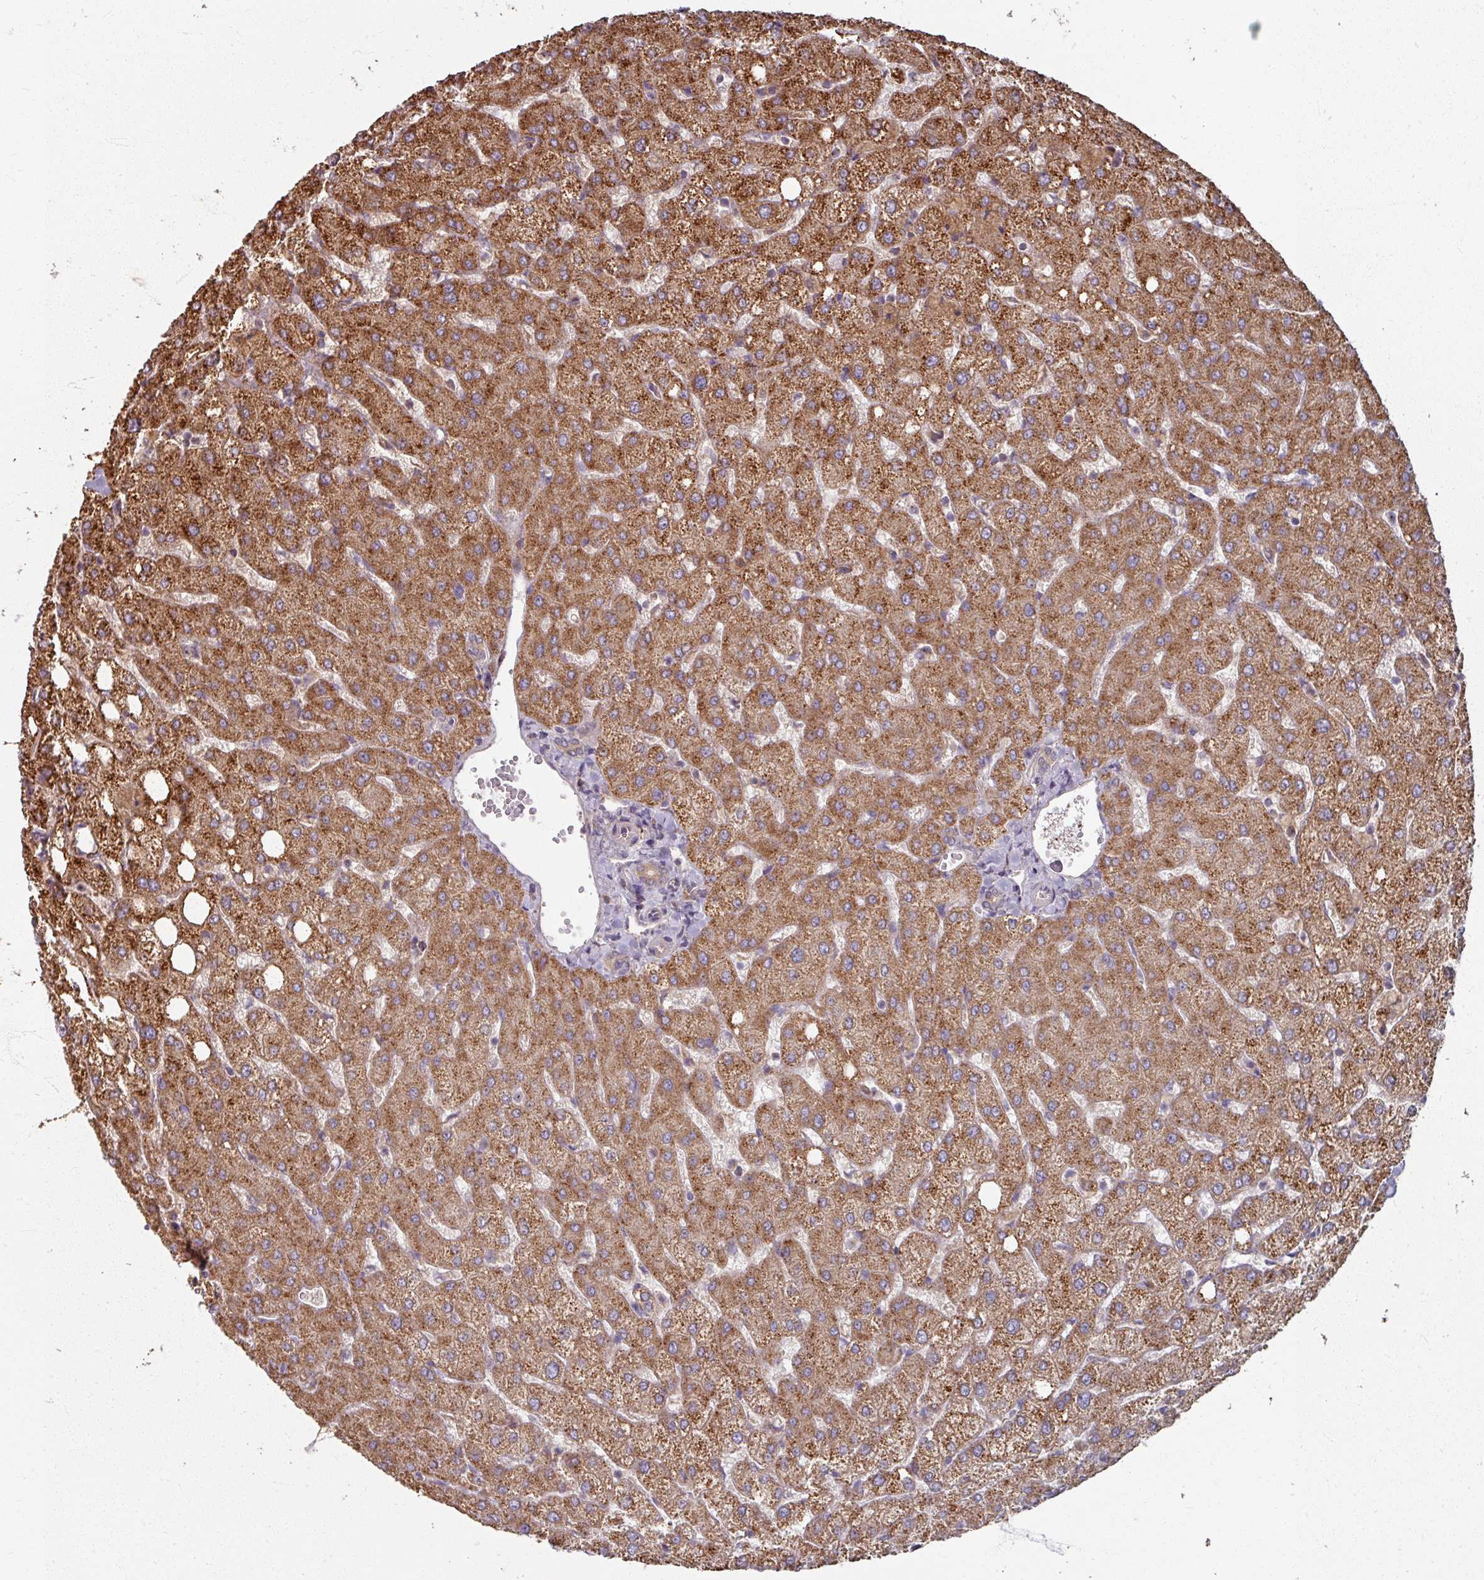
{"staining": {"intensity": "weak", "quantity": "<25%", "location": "cytoplasmic/membranous"}, "tissue": "liver", "cell_type": "Cholangiocytes", "image_type": "normal", "snomed": [{"axis": "morphology", "description": "Normal tissue, NOS"}, {"axis": "topography", "description": "Liver"}], "caption": "Liver stained for a protein using immunohistochemistry reveals no staining cholangiocytes.", "gene": "CCDC68", "patient": {"sex": "female", "age": 54}}